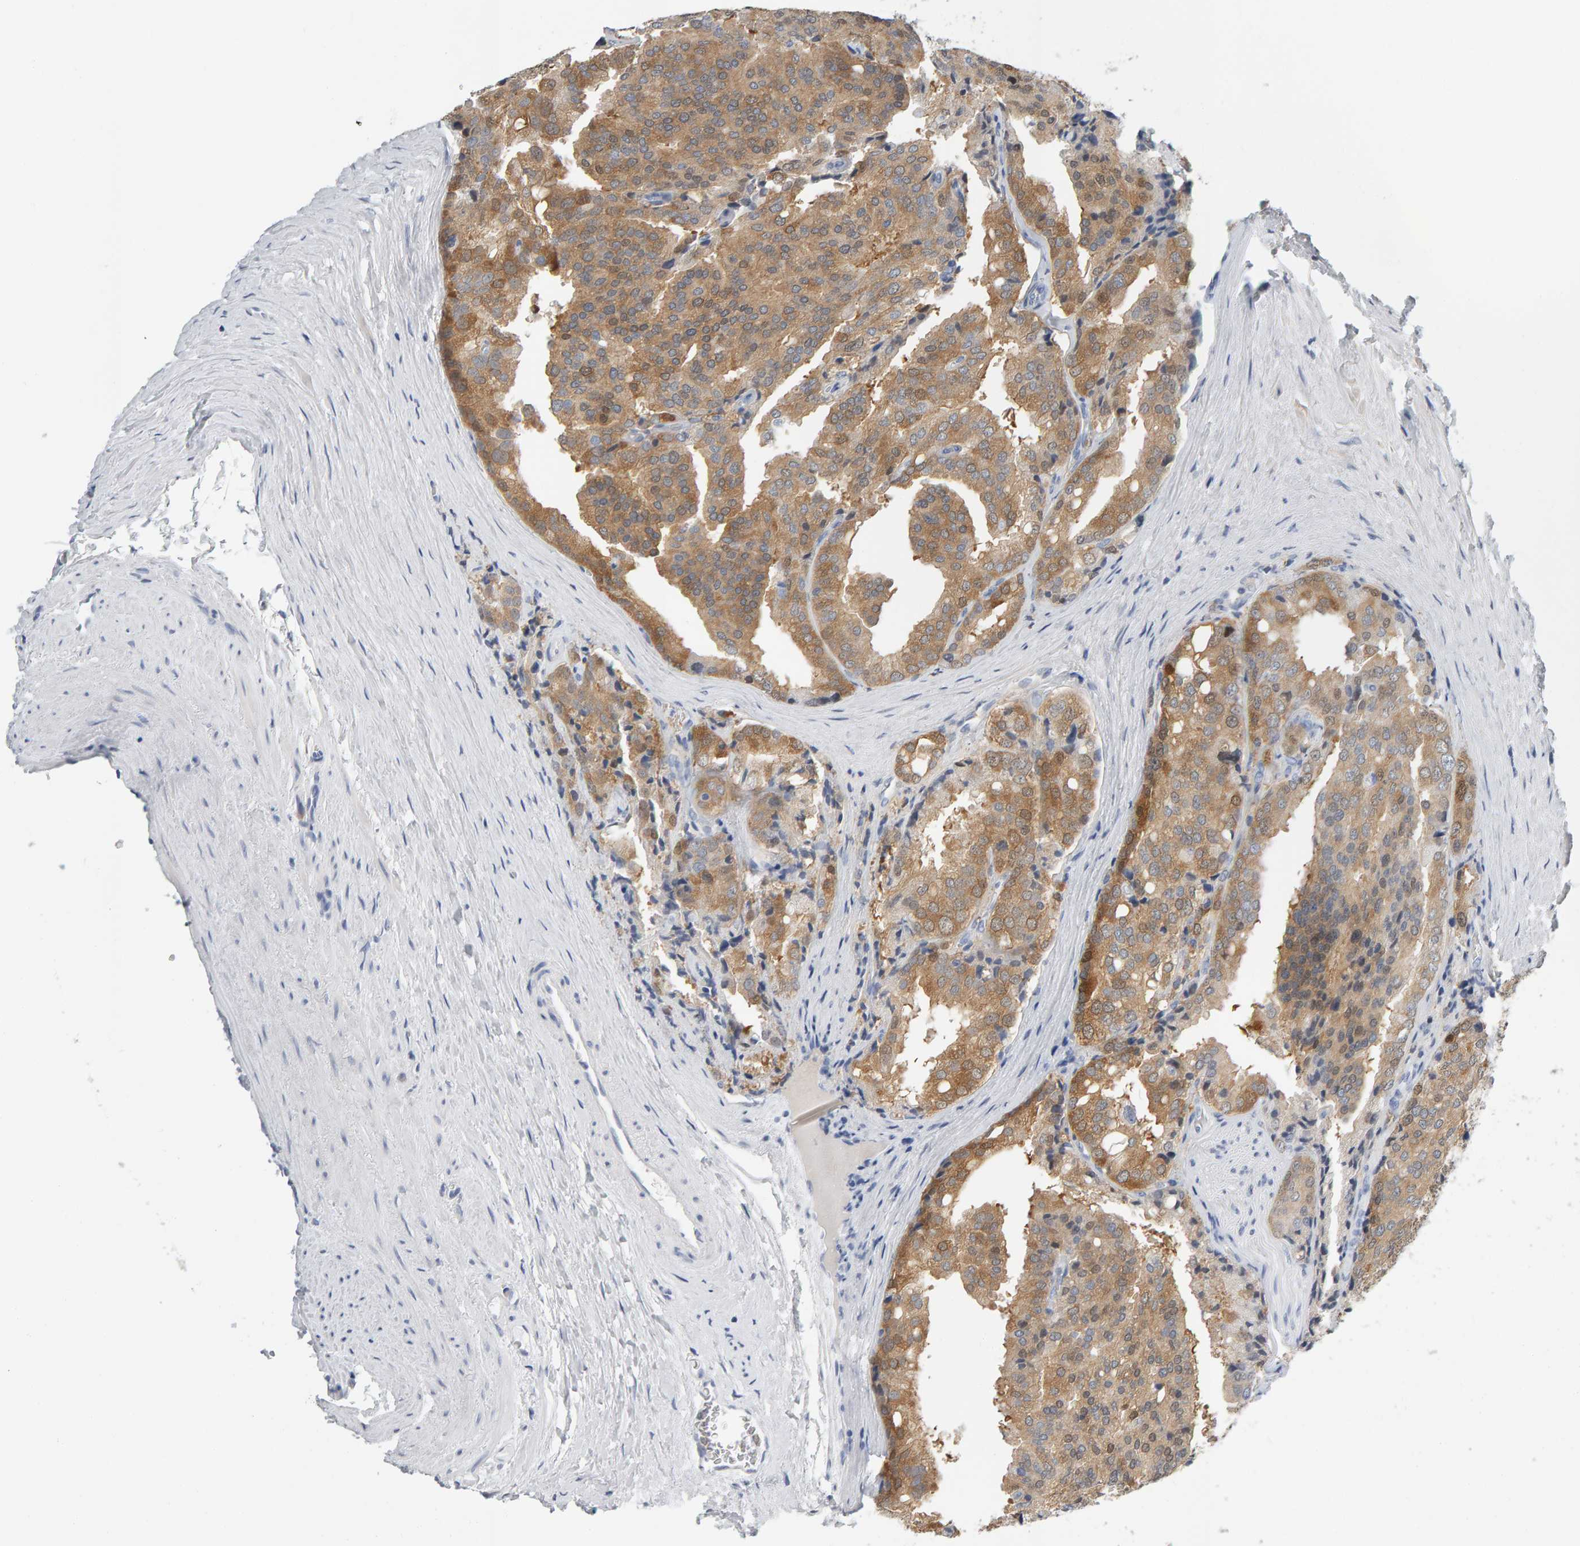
{"staining": {"intensity": "moderate", "quantity": ">75%", "location": "cytoplasmic/membranous"}, "tissue": "prostate cancer", "cell_type": "Tumor cells", "image_type": "cancer", "snomed": [{"axis": "morphology", "description": "Adenocarcinoma, High grade"}, {"axis": "topography", "description": "Prostate"}], "caption": "Human prostate adenocarcinoma (high-grade) stained for a protein (brown) exhibits moderate cytoplasmic/membranous positive expression in about >75% of tumor cells.", "gene": "CTH", "patient": {"sex": "male", "age": 50}}